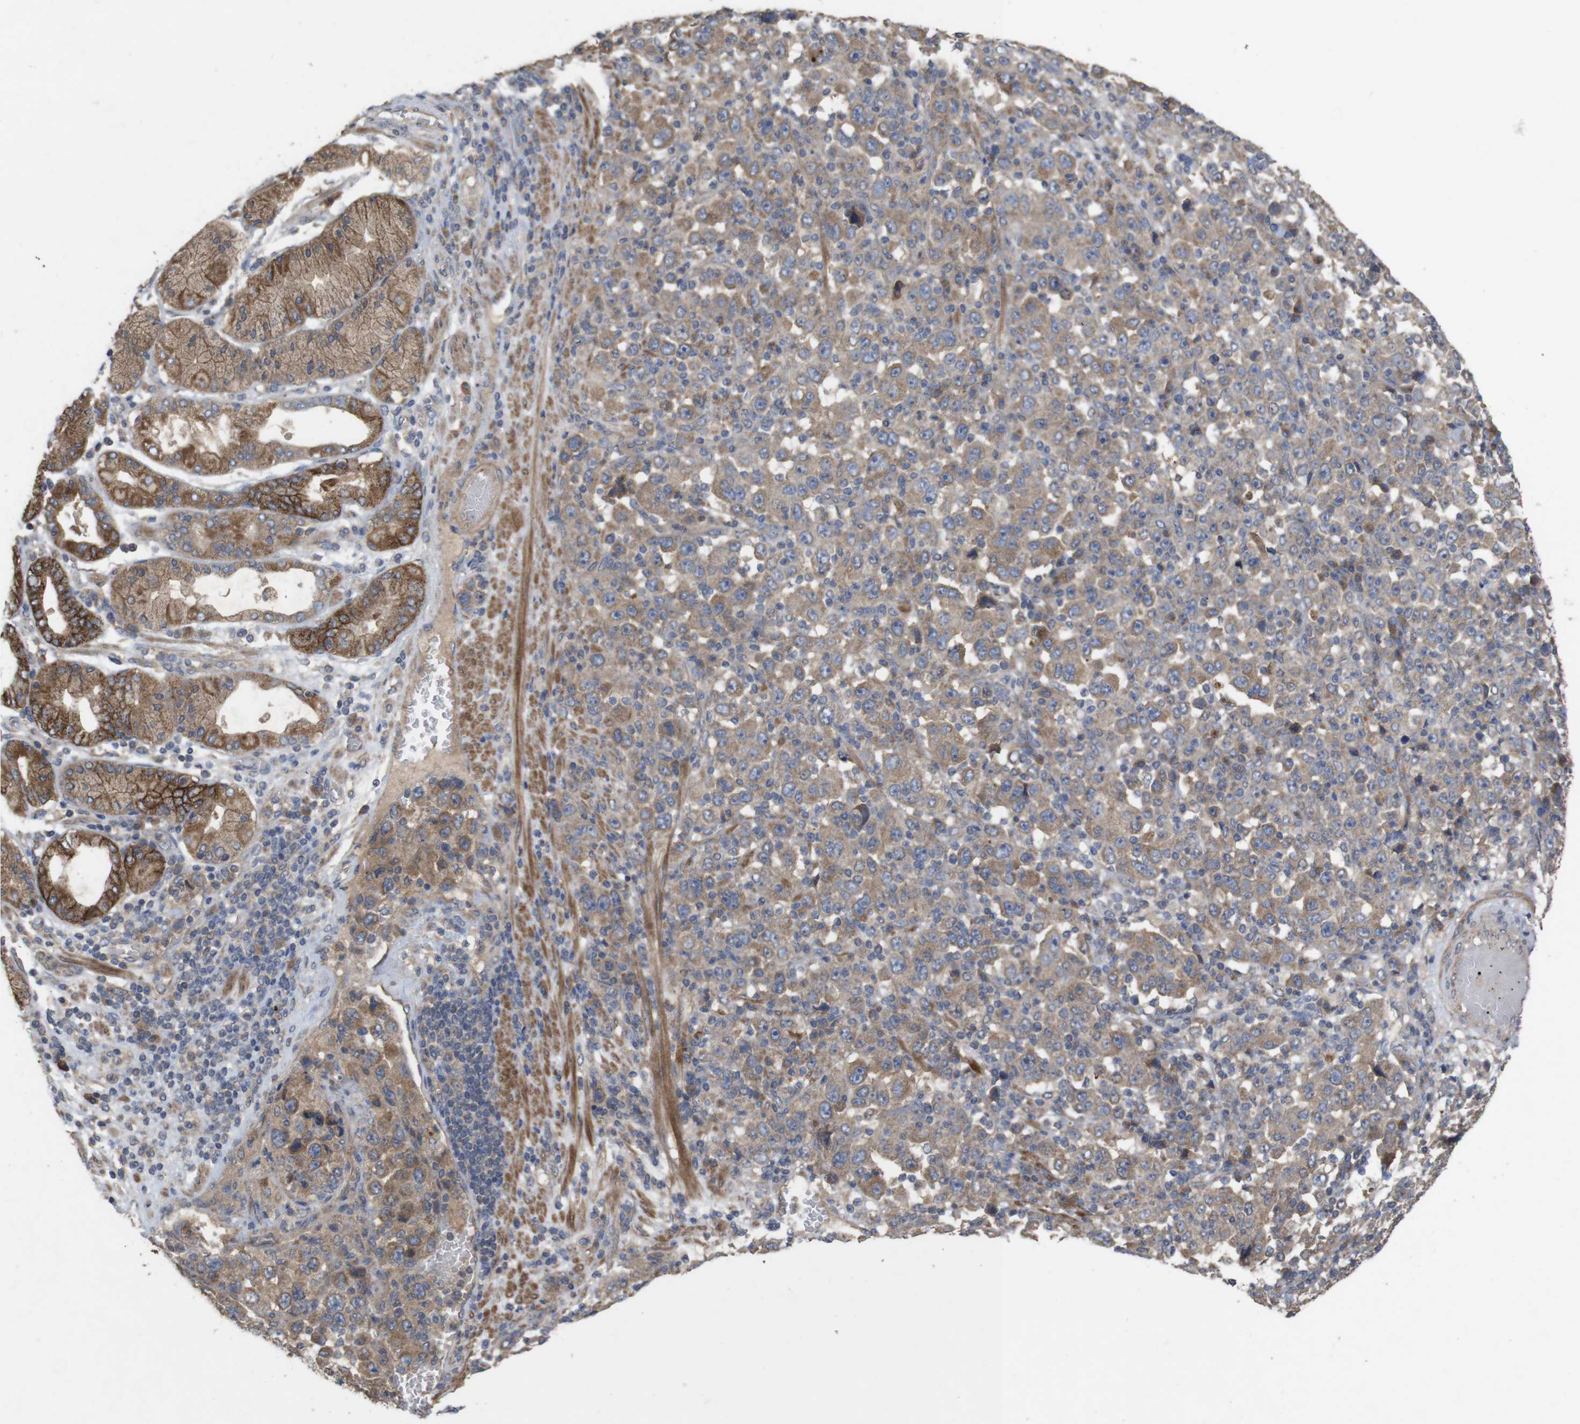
{"staining": {"intensity": "moderate", "quantity": ">75%", "location": "cytoplasmic/membranous"}, "tissue": "stomach cancer", "cell_type": "Tumor cells", "image_type": "cancer", "snomed": [{"axis": "morphology", "description": "Normal tissue, NOS"}, {"axis": "morphology", "description": "Adenocarcinoma, NOS"}, {"axis": "topography", "description": "Stomach, upper"}, {"axis": "topography", "description": "Stomach"}], "caption": "The photomicrograph exhibits immunohistochemical staining of stomach cancer. There is moderate cytoplasmic/membranous staining is identified in about >75% of tumor cells. Using DAB (3,3'-diaminobenzidine) (brown) and hematoxylin (blue) stains, captured at high magnification using brightfield microscopy.", "gene": "KCNS3", "patient": {"sex": "male", "age": 59}}